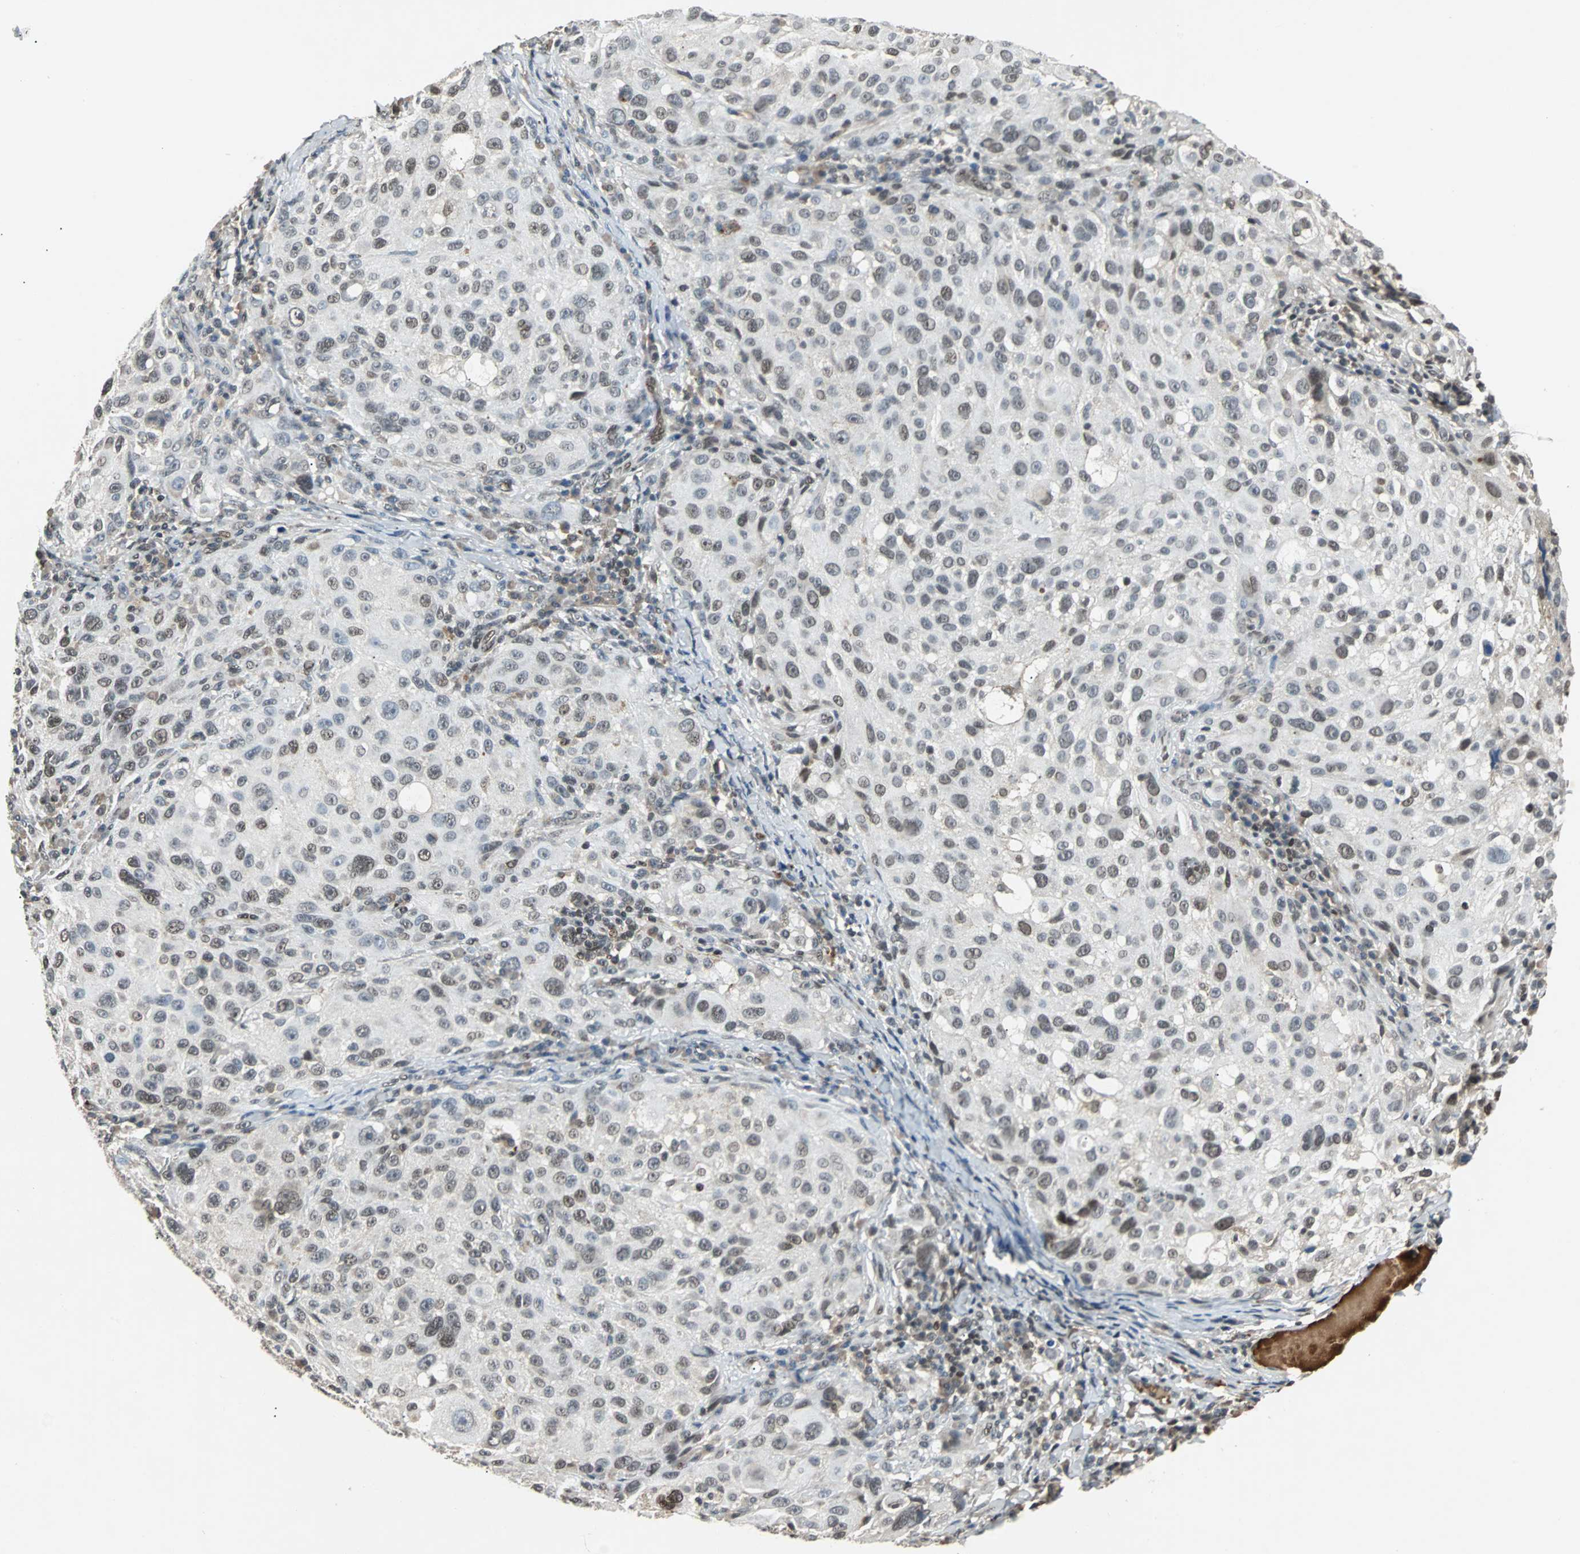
{"staining": {"intensity": "weak", "quantity": "<25%", "location": "nuclear"}, "tissue": "melanoma", "cell_type": "Tumor cells", "image_type": "cancer", "snomed": [{"axis": "morphology", "description": "Necrosis, NOS"}, {"axis": "morphology", "description": "Malignant melanoma, NOS"}, {"axis": "topography", "description": "Skin"}], "caption": "The photomicrograph reveals no staining of tumor cells in melanoma.", "gene": "PHC1", "patient": {"sex": "female", "age": 87}}